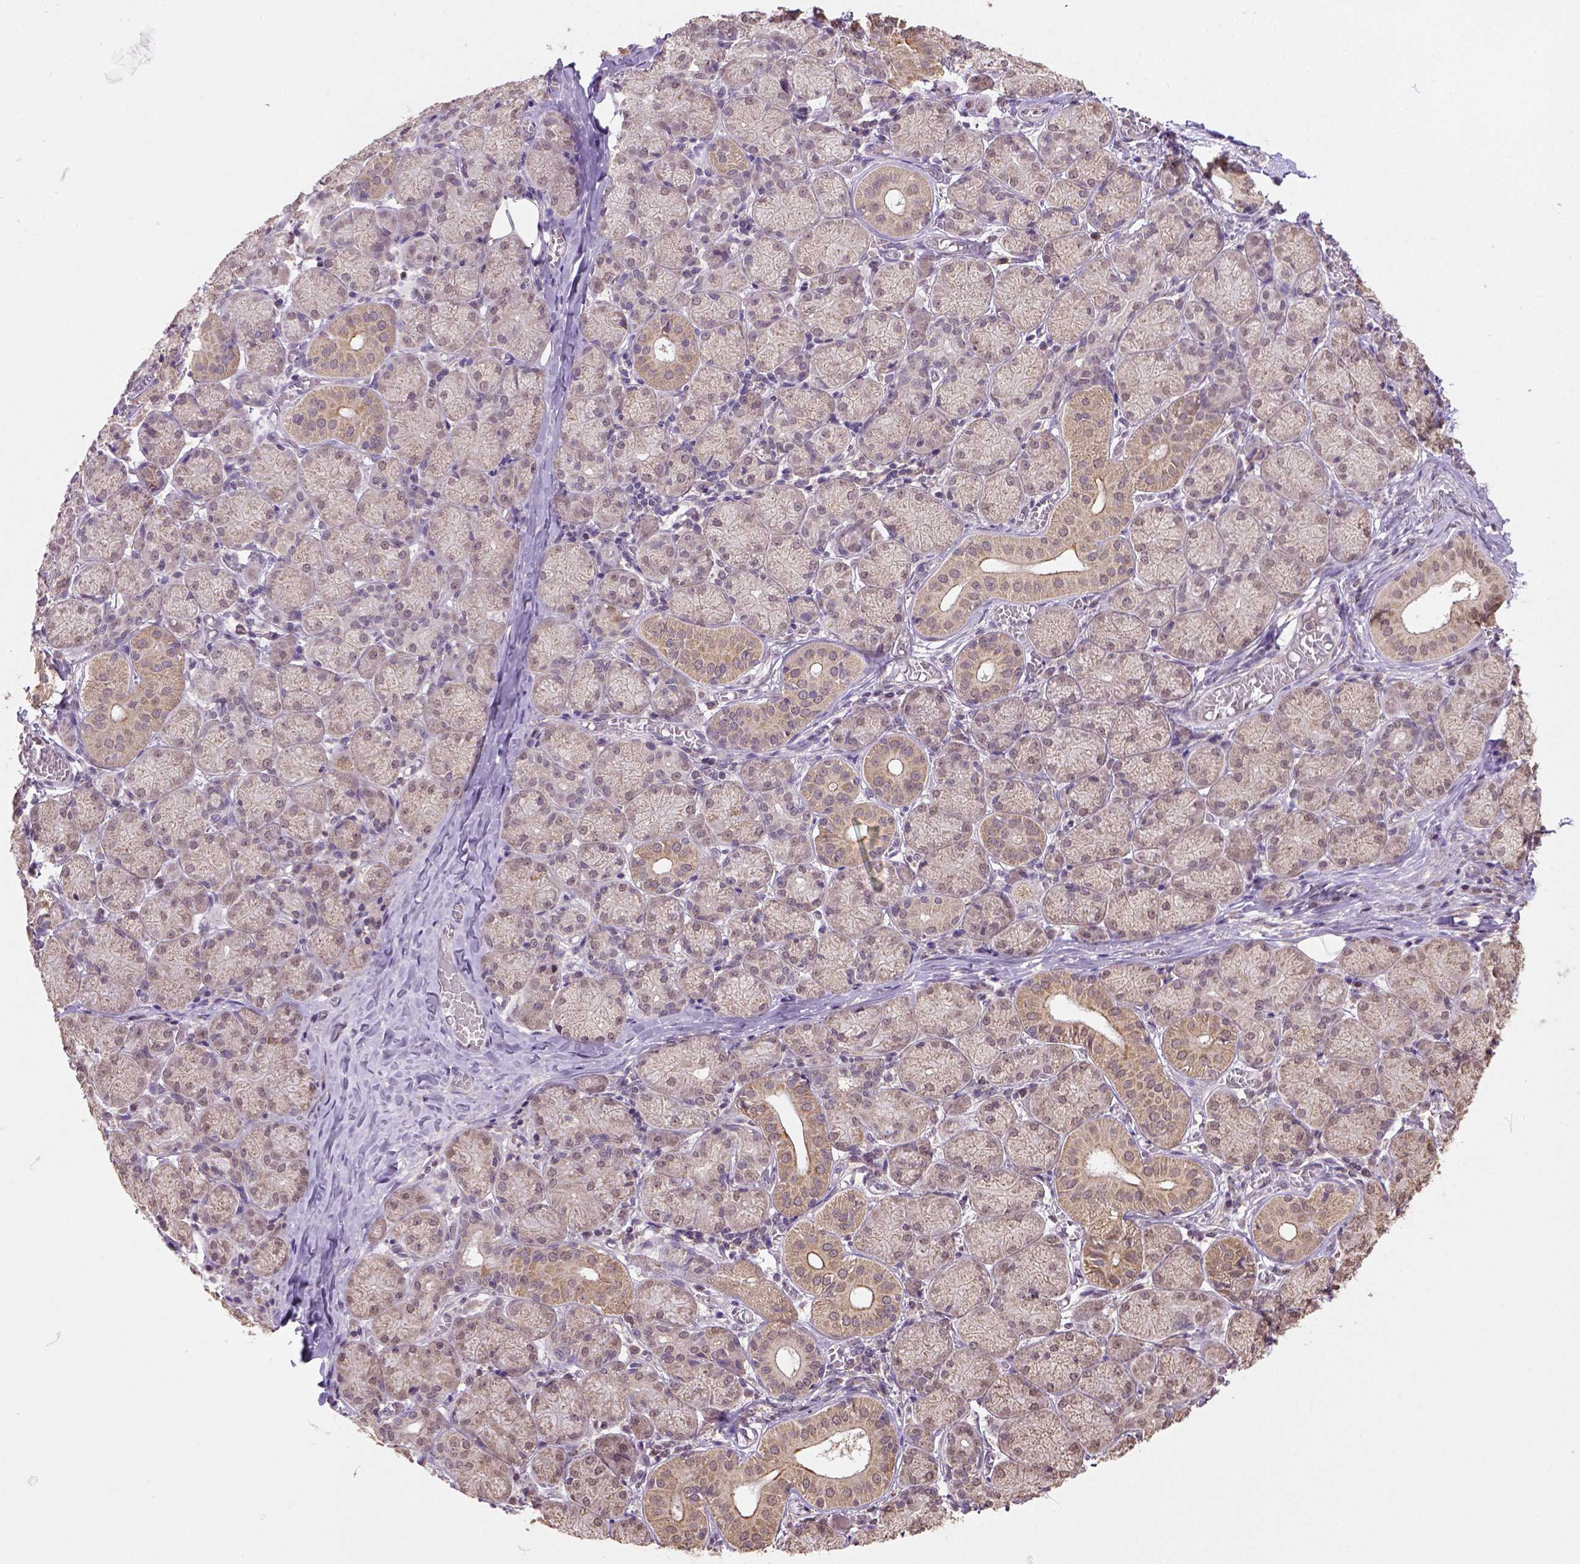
{"staining": {"intensity": "moderate", "quantity": "<25%", "location": "cytoplasmic/membranous,nuclear"}, "tissue": "salivary gland", "cell_type": "Glandular cells", "image_type": "normal", "snomed": [{"axis": "morphology", "description": "Normal tissue, NOS"}, {"axis": "topography", "description": "Salivary gland"}, {"axis": "topography", "description": "Peripheral nerve tissue"}], "caption": "DAB immunohistochemical staining of benign human salivary gland displays moderate cytoplasmic/membranous,nuclear protein positivity in approximately <25% of glandular cells. (IHC, brightfield microscopy, high magnification).", "gene": "NUDT10", "patient": {"sex": "female", "age": 24}}